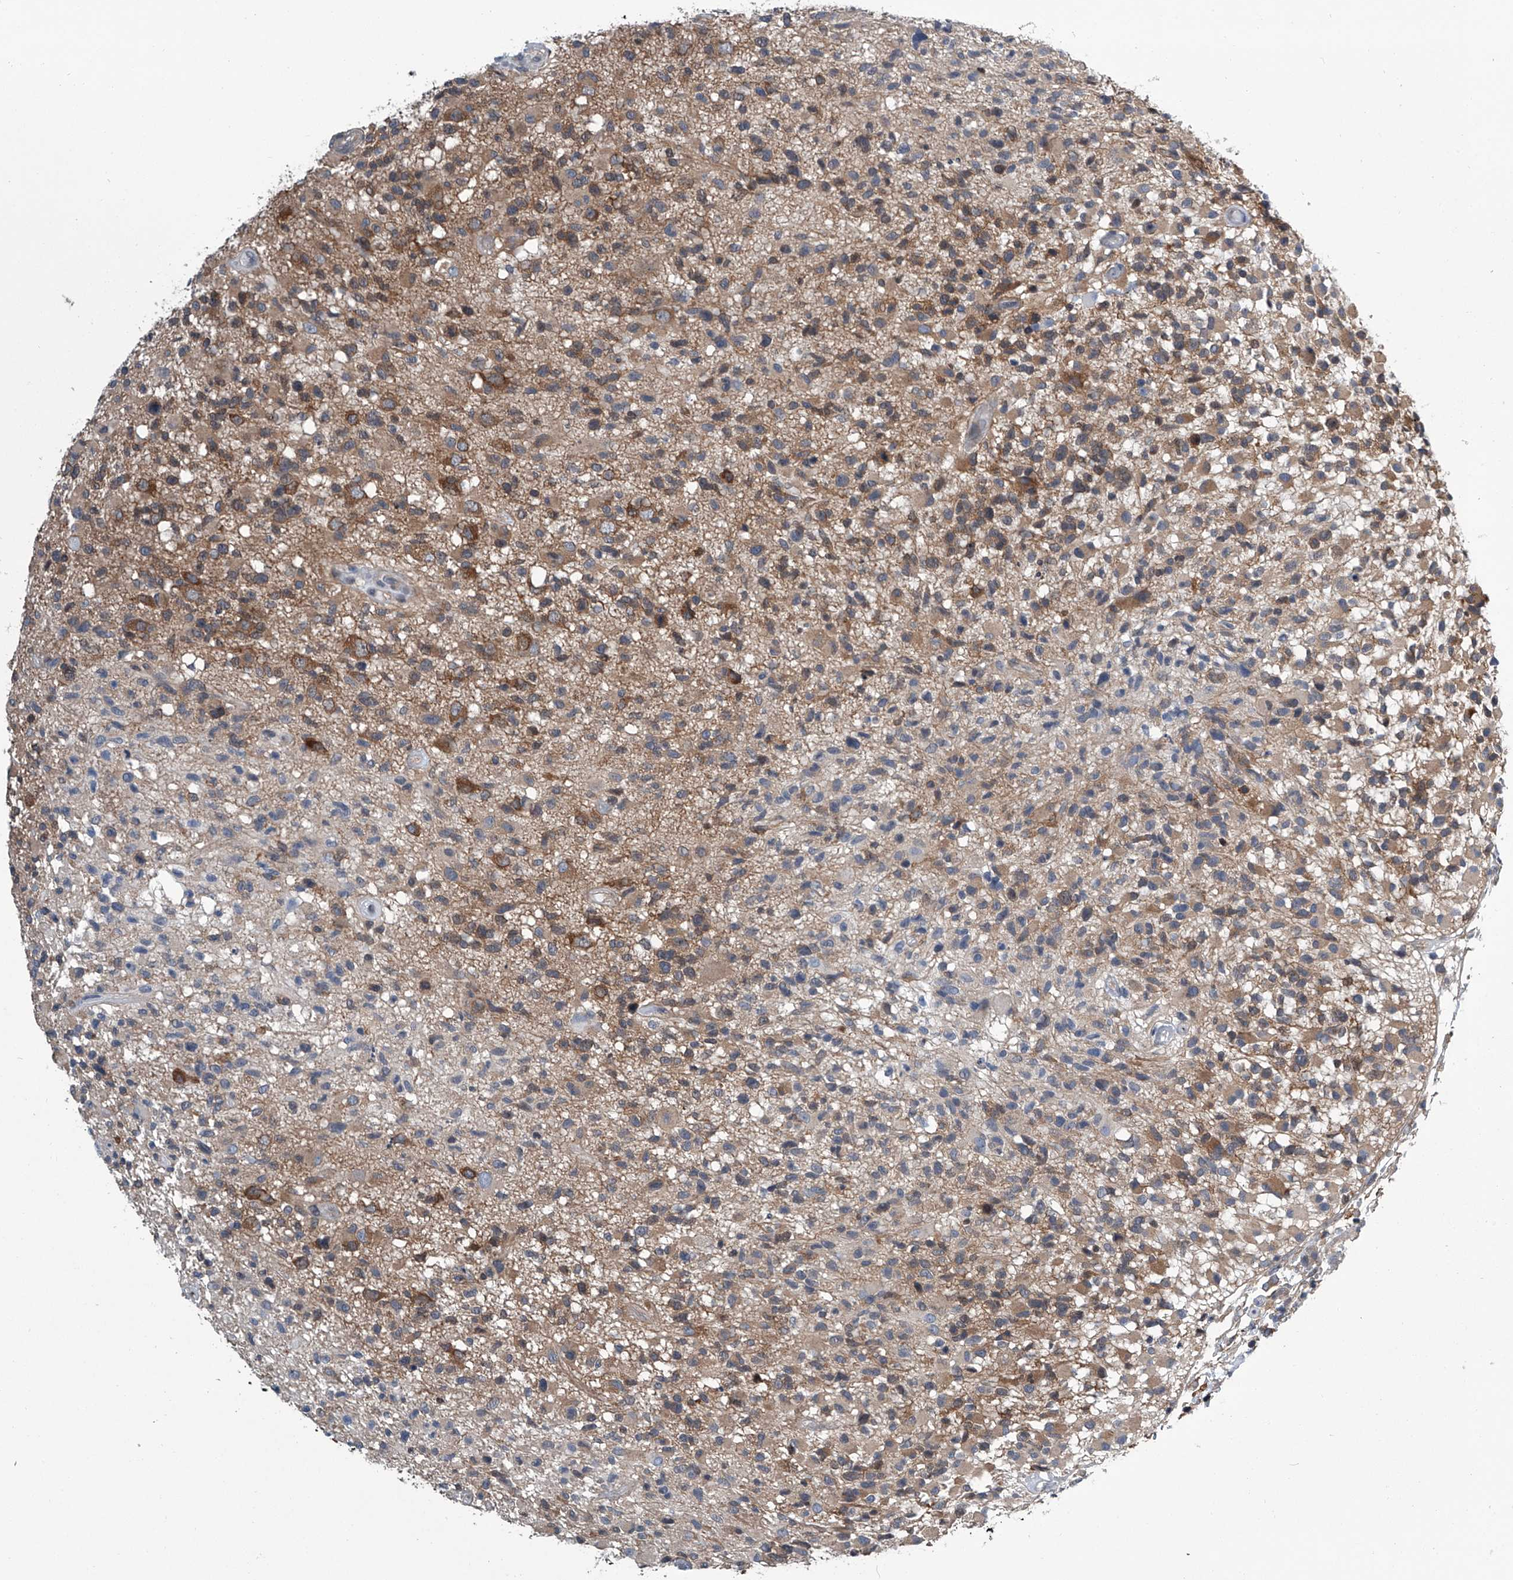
{"staining": {"intensity": "moderate", "quantity": "25%-75%", "location": "cytoplasmic/membranous"}, "tissue": "glioma", "cell_type": "Tumor cells", "image_type": "cancer", "snomed": [{"axis": "morphology", "description": "Glioma, malignant, High grade"}, {"axis": "morphology", "description": "Glioblastoma, NOS"}, {"axis": "topography", "description": "Brain"}], "caption": "Protein staining by immunohistochemistry (IHC) shows moderate cytoplasmic/membranous staining in about 25%-75% of tumor cells in glioma. The protein of interest is stained brown, and the nuclei are stained in blue (DAB (3,3'-diaminobenzidine) IHC with brightfield microscopy, high magnification).", "gene": "PPP2R5D", "patient": {"sex": "male", "age": 60}}